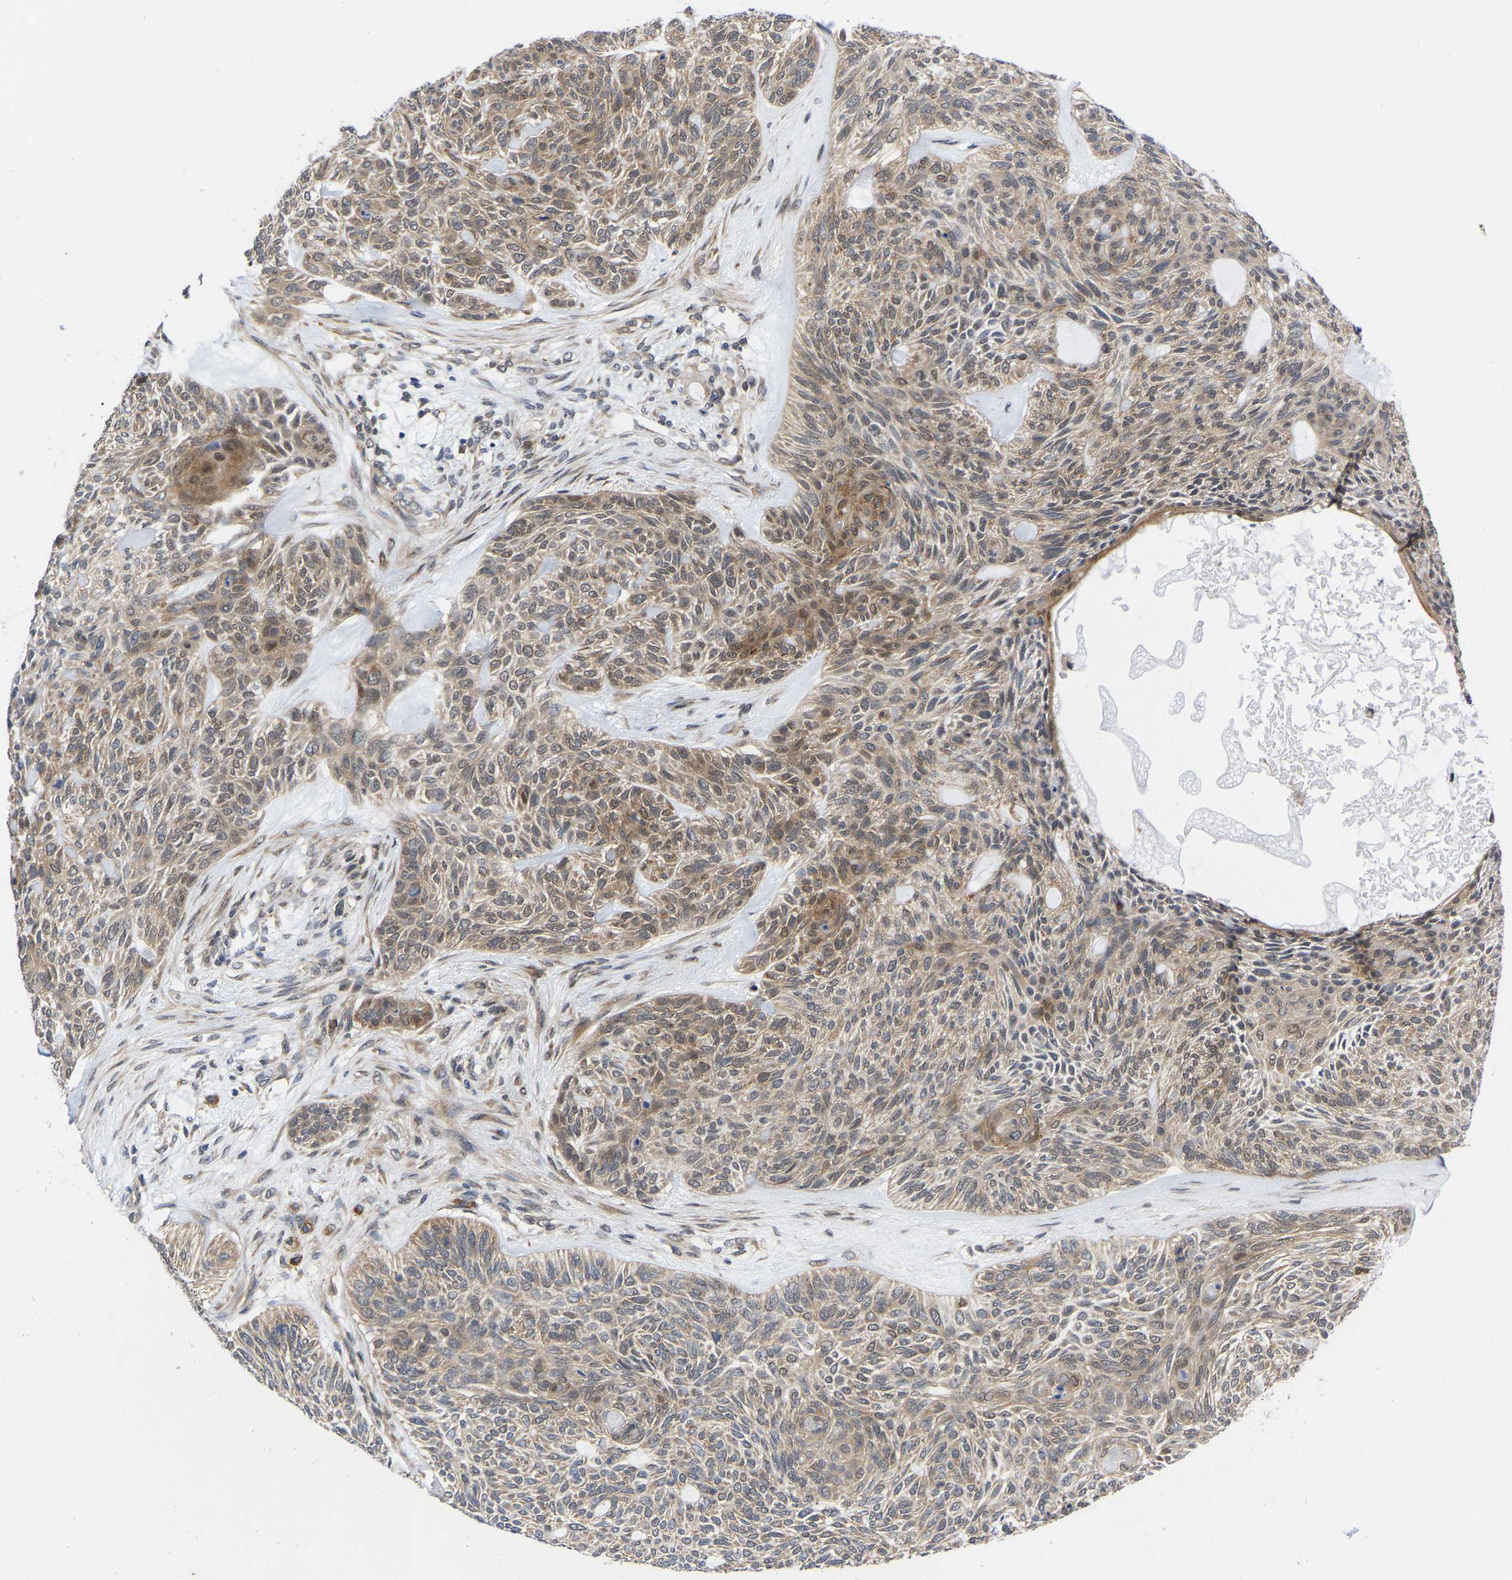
{"staining": {"intensity": "moderate", "quantity": ">75%", "location": "cytoplasmic/membranous,nuclear"}, "tissue": "skin cancer", "cell_type": "Tumor cells", "image_type": "cancer", "snomed": [{"axis": "morphology", "description": "Basal cell carcinoma"}, {"axis": "topography", "description": "Skin"}], "caption": "This is an image of immunohistochemistry (IHC) staining of basal cell carcinoma (skin), which shows moderate staining in the cytoplasmic/membranous and nuclear of tumor cells.", "gene": "UBE4B", "patient": {"sex": "male", "age": 55}}